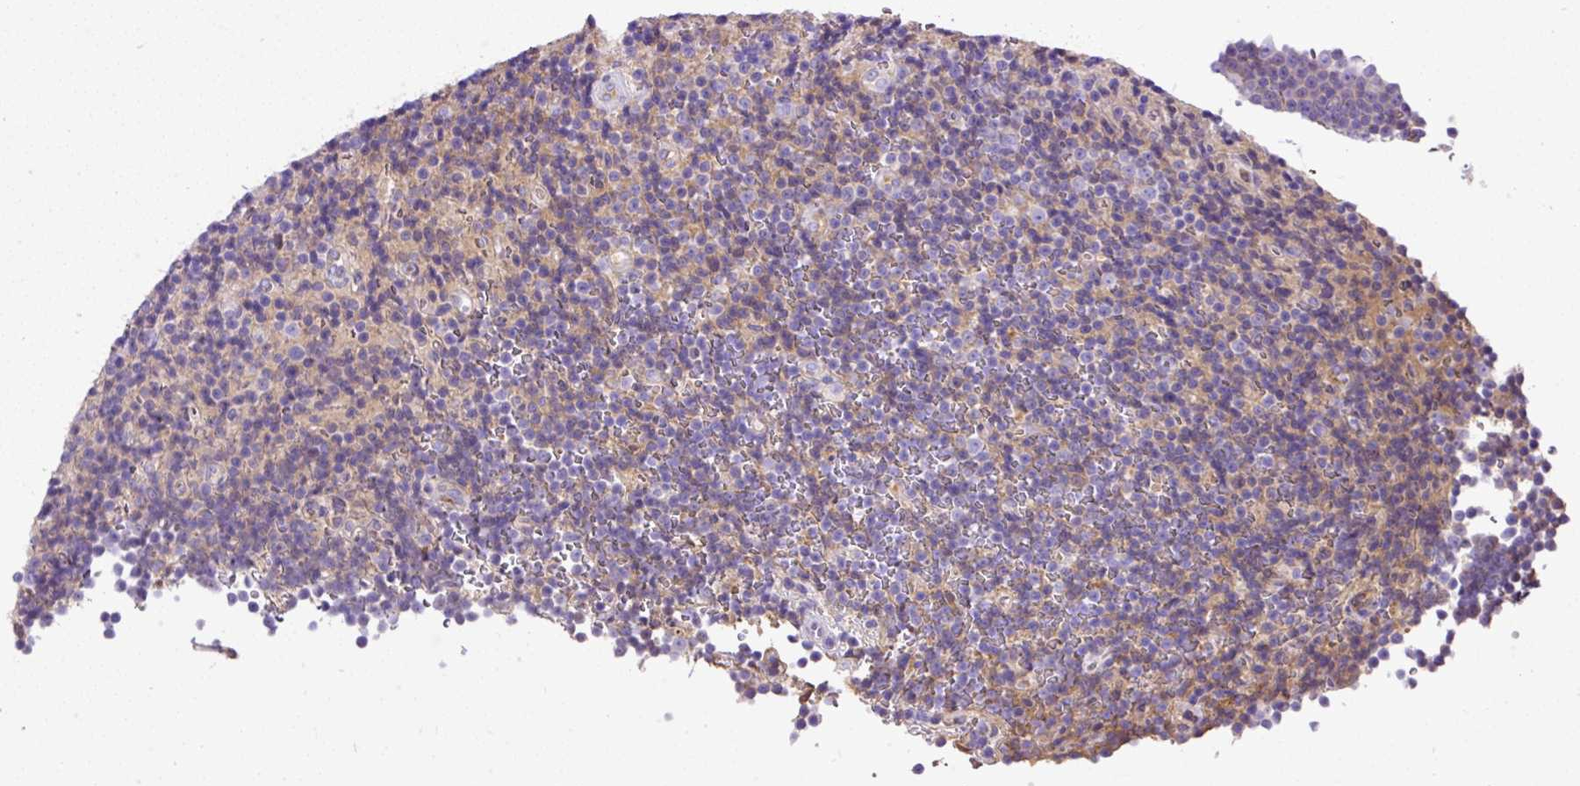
{"staining": {"intensity": "negative", "quantity": "none", "location": "none"}, "tissue": "lymphoma", "cell_type": "Tumor cells", "image_type": "cancer", "snomed": [{"axis": "morphology", "description": "Malignant lymphoma, non-Hodgkin's type, Low grade"}, {"axis": "topography", "description": "Lymph node"}], "caption": "Tumor cells show no significant expression in malignant lymphoma, non-Hodgkin's type (low-grade). Brightfield microscopy of immunohistochemistry stained with DAB (3,3'-diaminobenzidine) (brown) and hematoxylin (blue), captured at high magnification.", "gene": "CLEC3B", "patient": {"sex": "female", "age": 67}}